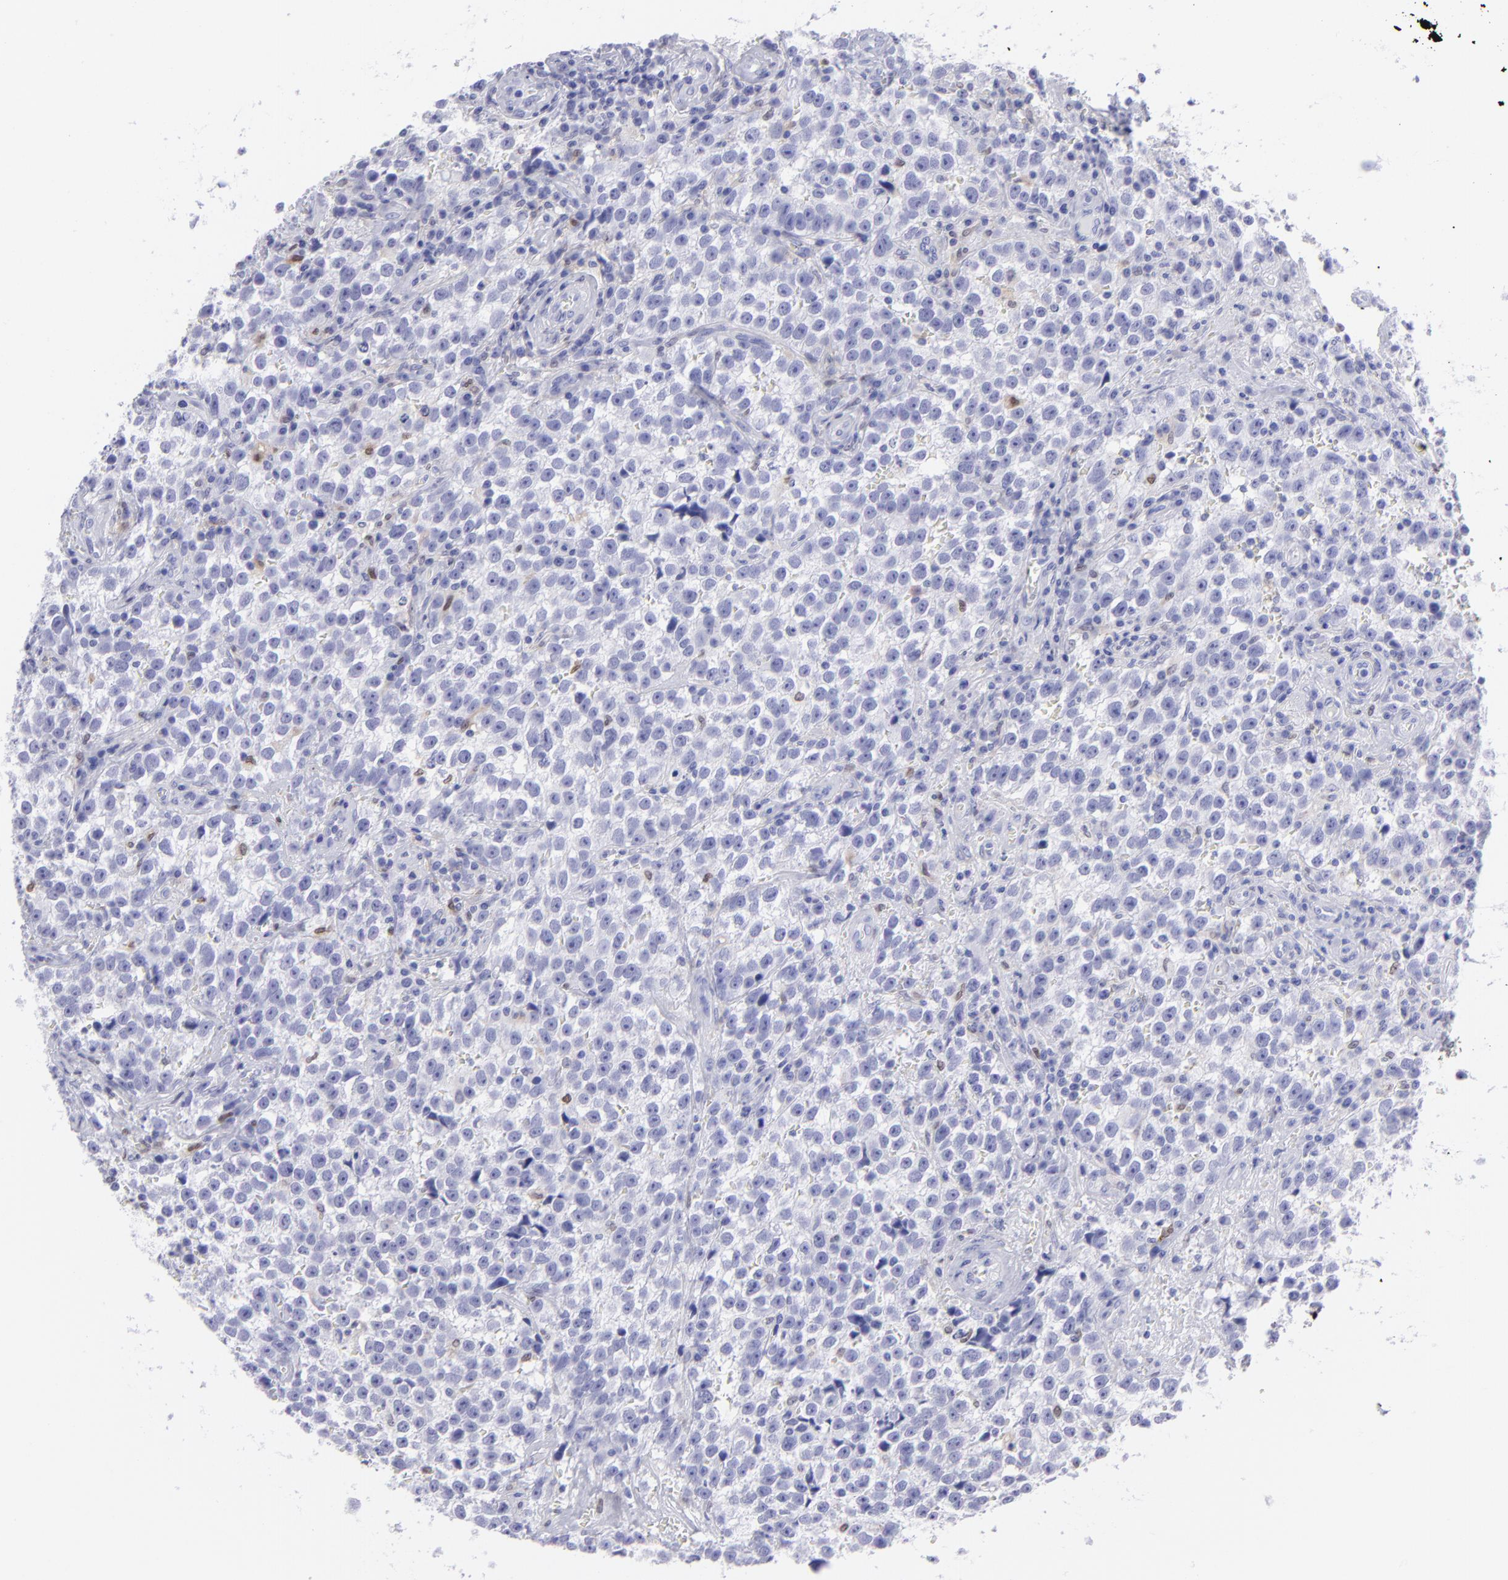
{"staining": {"intensity": "negative", "quantity": "none", "location": "none"}, "tissue": "testis cancer", "cell_type": "Tumor cells", "image_type": "cancer", "snomed": [{"axis": "morphology", "description": "Seminoma, NOS"}, {"axis": "topography", "description": "Testis"}], "caption": "A high-resolution photomicrograph shows IHC staining of testis seminoma, which displays no significant staining in tumor cells.", "gene": "MITF", "patient": {"sex": "male", "age": 38}}